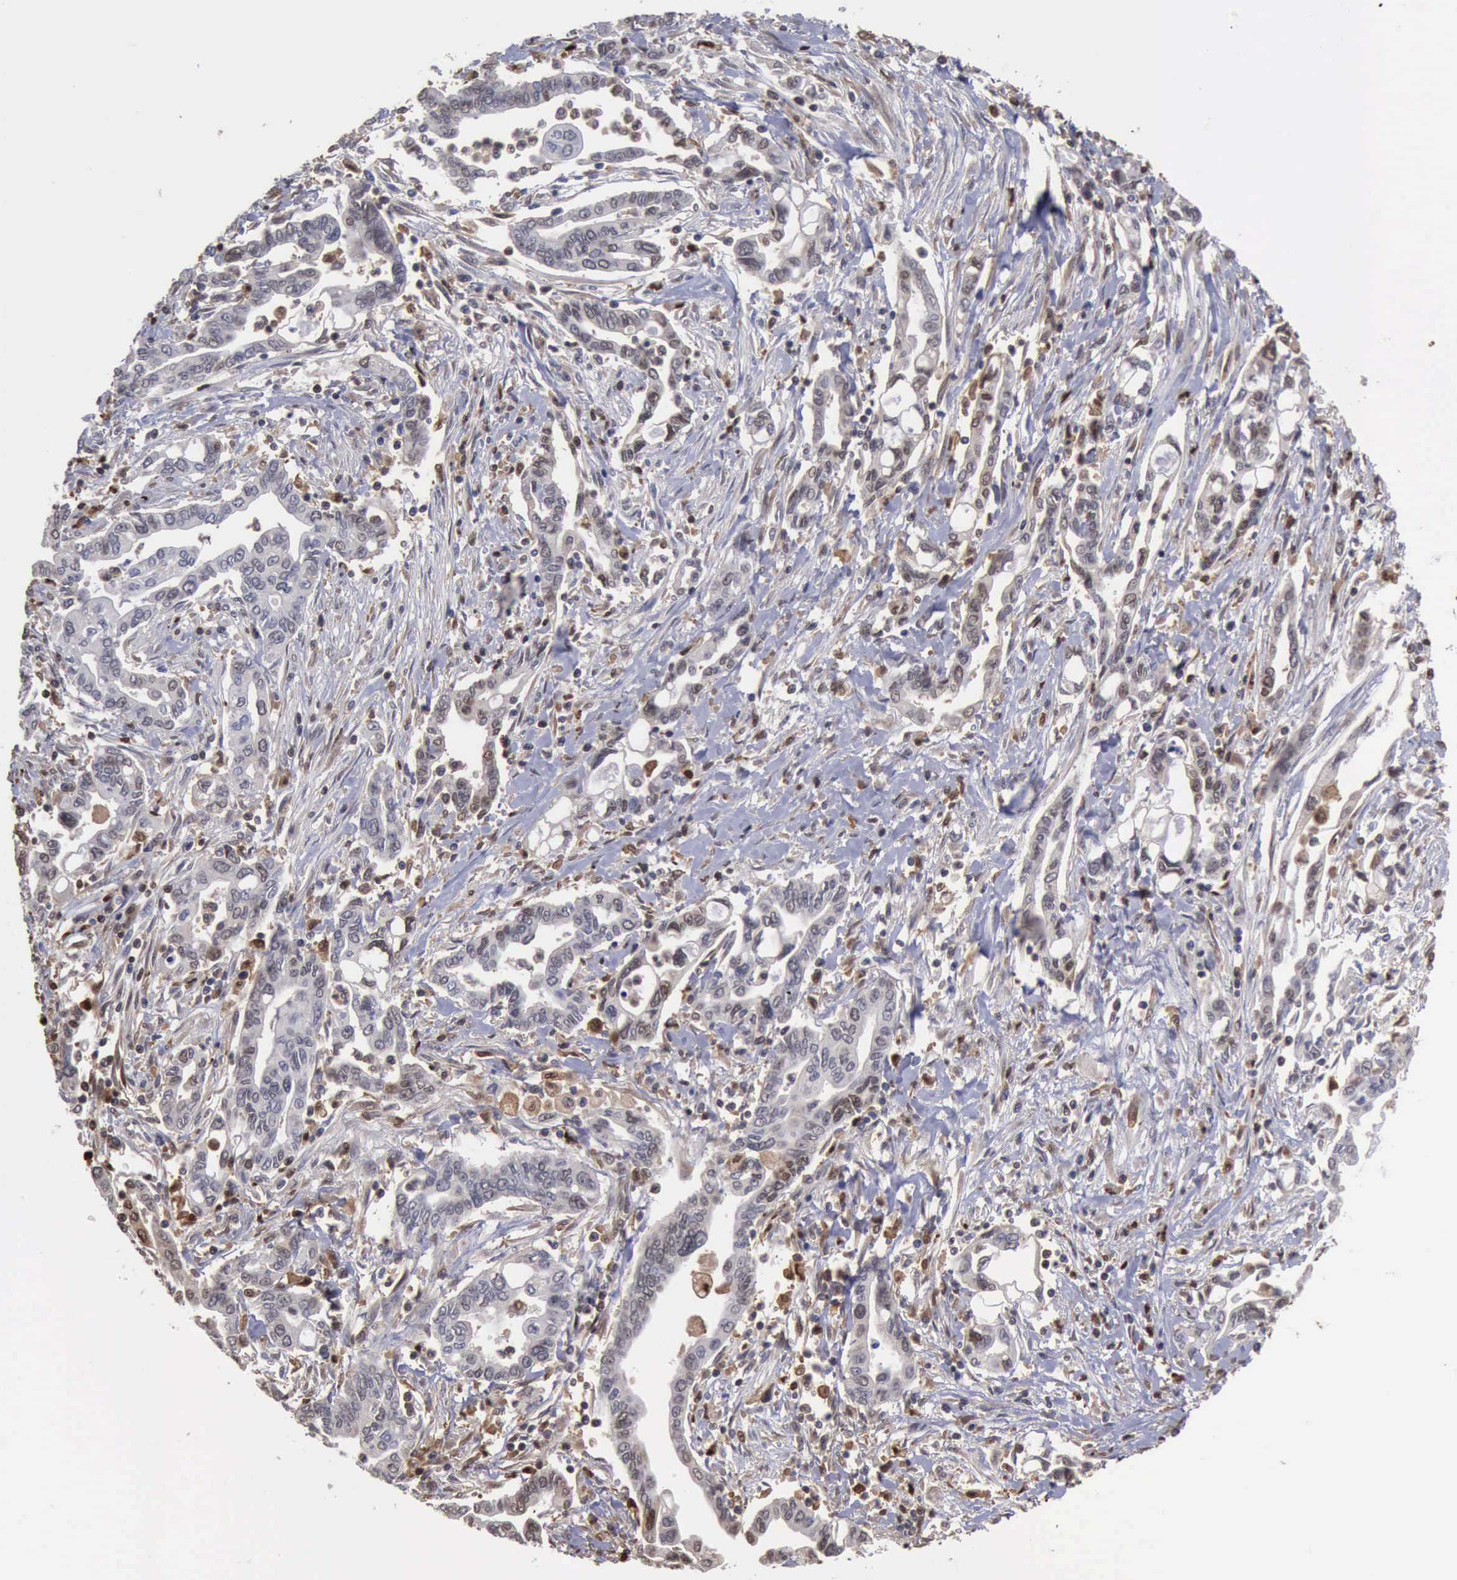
{"staining": {"intensity": "weak", "quantity": "<25%", "location": "cytoplasmic/membranous,nuclear"}, "tissue": "pancreatic cancer", "cell_type": "Tumor cells", "image_type": "cancer", "snomed": [{"axis": "morphology", "description": "Adenocarcinoma, NOS"}, {"axis": "topography", "description": "Pancreas"}], "caption": "An image of human pancreatic adenocarcinoma is negative for staining in tumor cells.", "gene": "STAT1", "patient": {"sex": "female", "age": 57}}